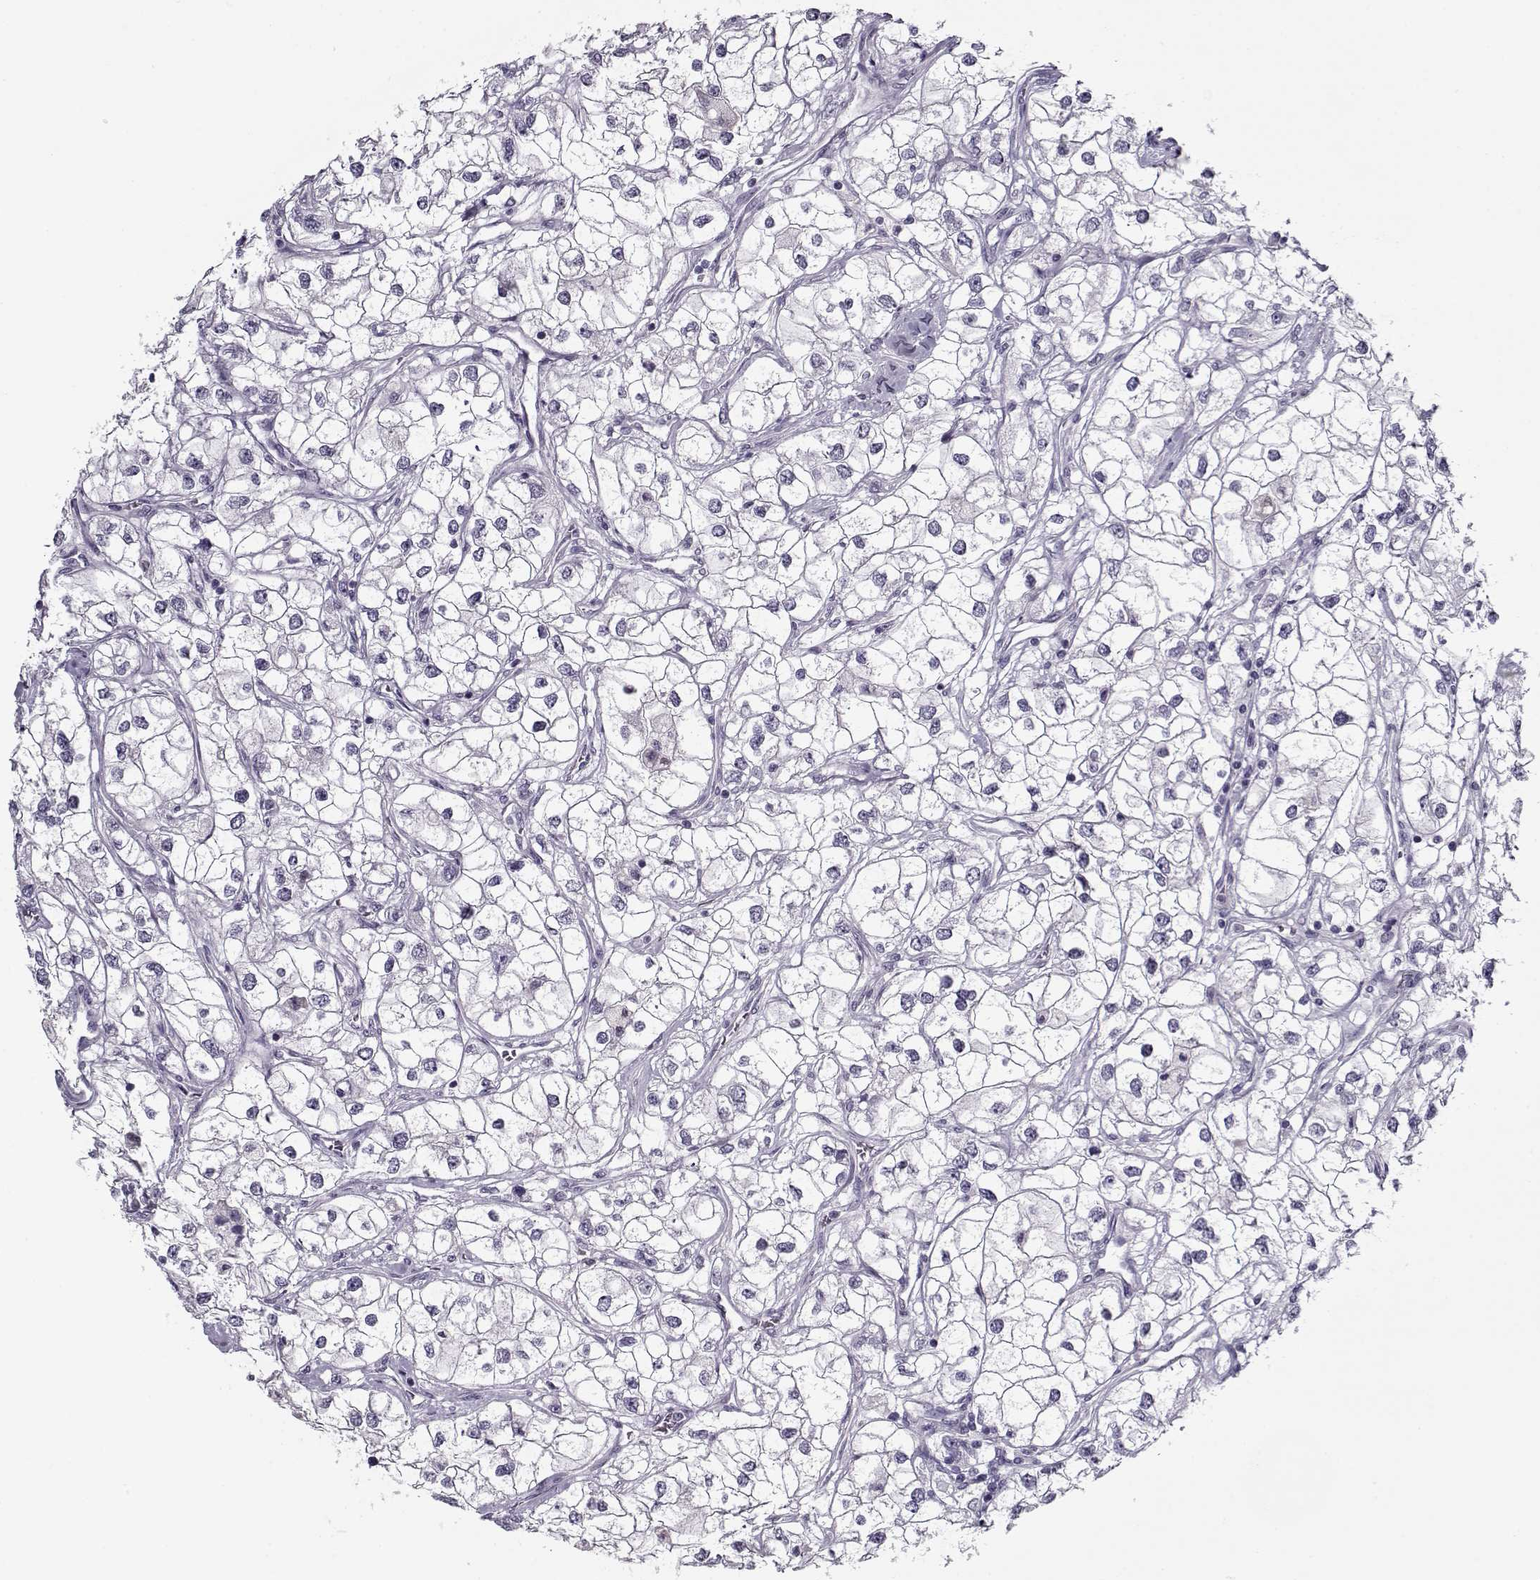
{"staining": {"intensity": "negative", "quantity": "none", "location": "none"}, "tissue": "renal cancer", "cell_type": "Tumor cells", "image_type": "cancer", "snomed": [{"axis": "morphology", "description": "Adenocarcinoma, NOS"}, {"axis": "topography", "description": "Kidney"}], "caption": "Renal cancer was stained to show a protein in brown. There is no significant staining in tumor cells.", "gene": "CIBAR1", "patient": {"sex": "male", "age": 59}}